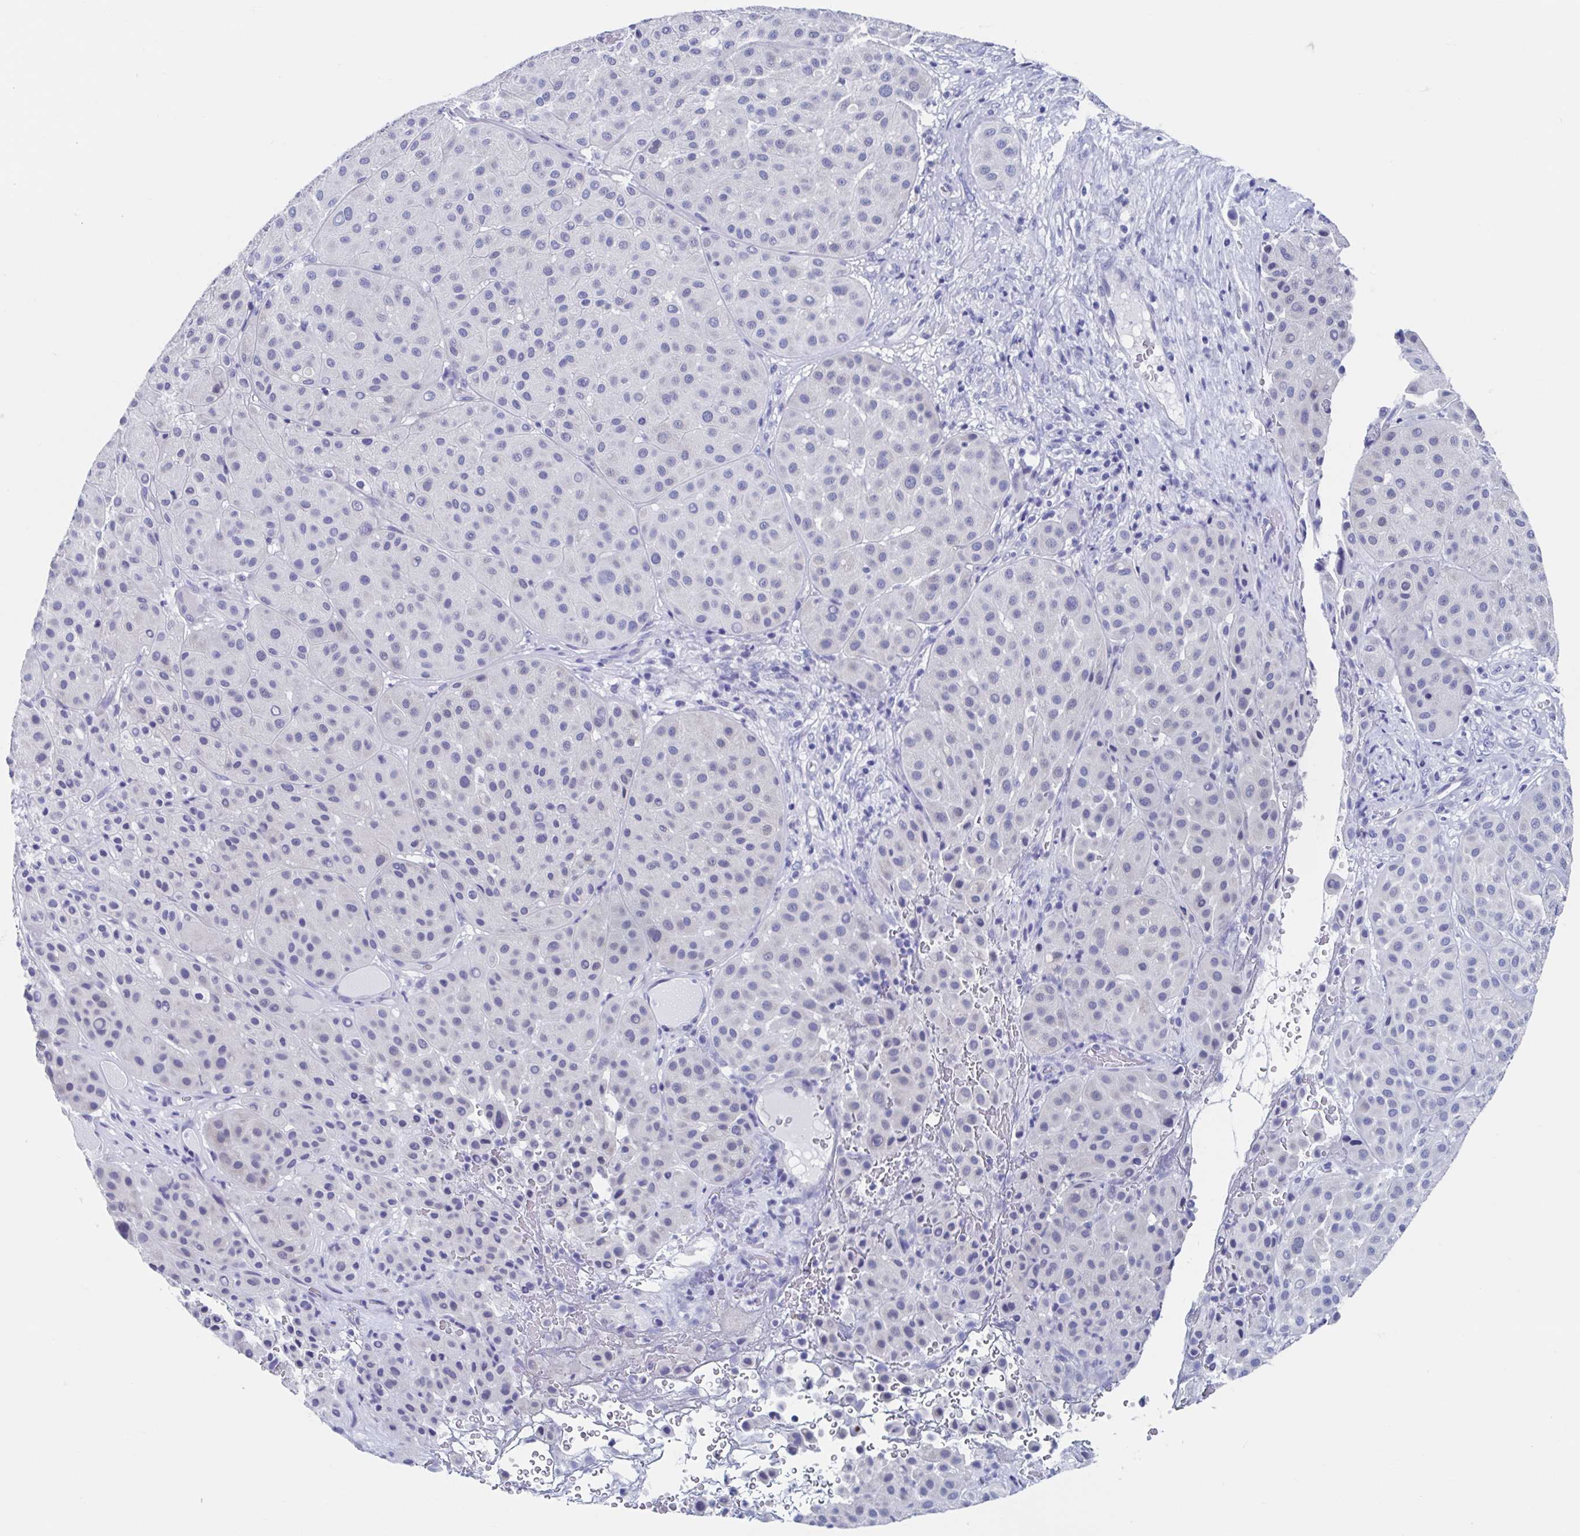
{"staining": {"intensity": "negative", "quantity": "none", "location": "none"}, "tissue": "melanoma", "cell_type": "Tumor cells", "image_type": "cancer", "snomed": [{"axis": "morphology", "description": "Malignant melanoma, Metastatic site"}, {"axis": "topography", "description": "Smooth muscle"}], "caption": "The immunohistochemistry micrograph has no significant positivity in tumor cells of melanoma tissue. (DAB (3,3'-diaminobenzidine) immunohistochemistry (IHC) visualized using brightfield microscopy, high magnification).", "gene": "SHCBP1L", "patient": {"sex": "male", "age": 41}}